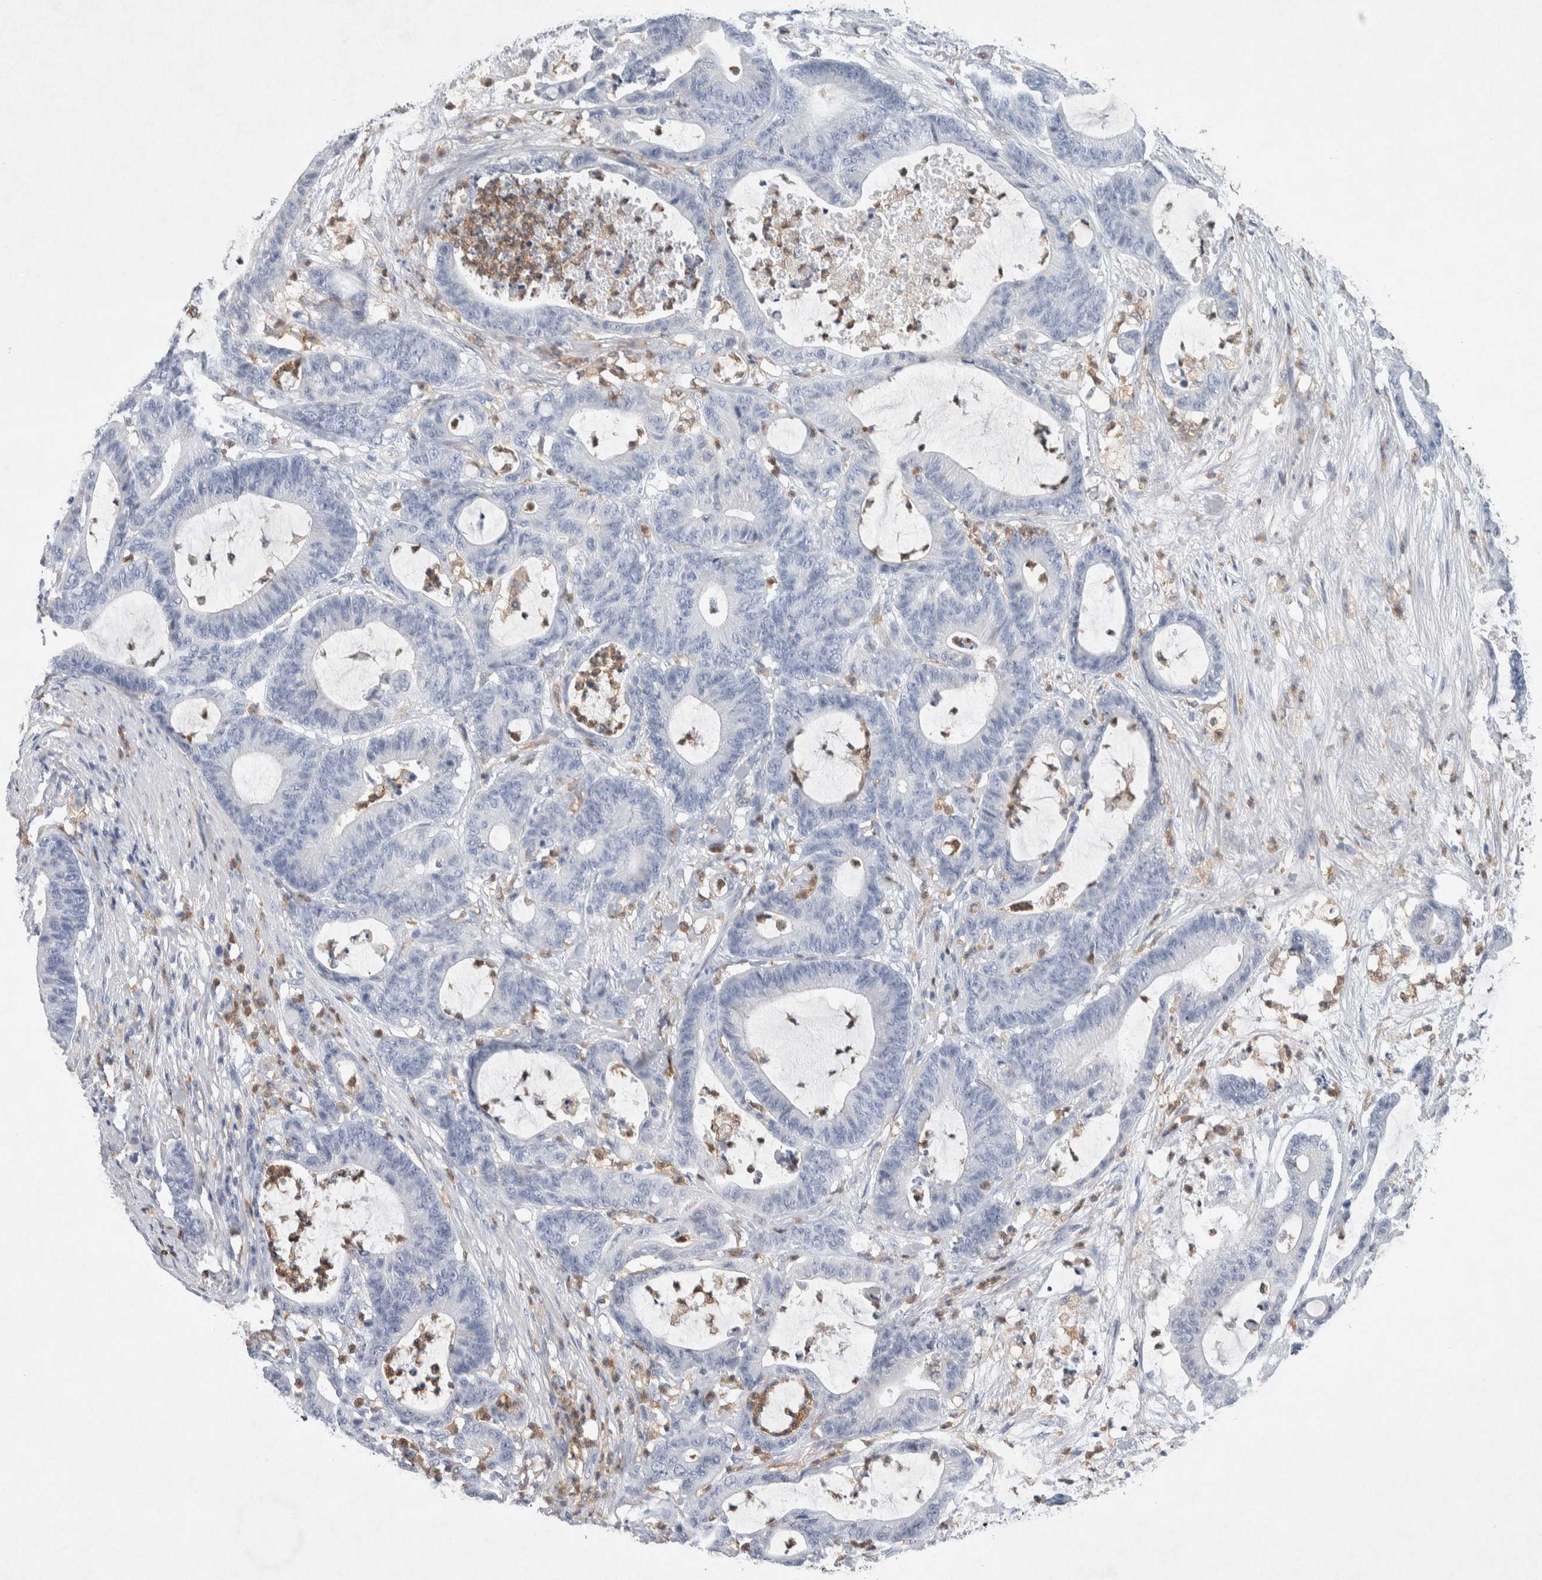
{"staining": {"intensity": "negative", "quantity": "none", "location": "none"}, "tissue": "colorectal cancer", "cell_type": "Tumor cells", "image_type": "cancer", "snomed": [{"axis": "morphology", "description": "Adenocarcinoma, NOS"}, {"axis": "topography", "description": "Colon"}], "caption": "IHC of colorectal cancer (adenocarcinoma) displays no staining in tumor cells.", "gene": "NCF2", "patient": {"sex": "female", "age": 84}}